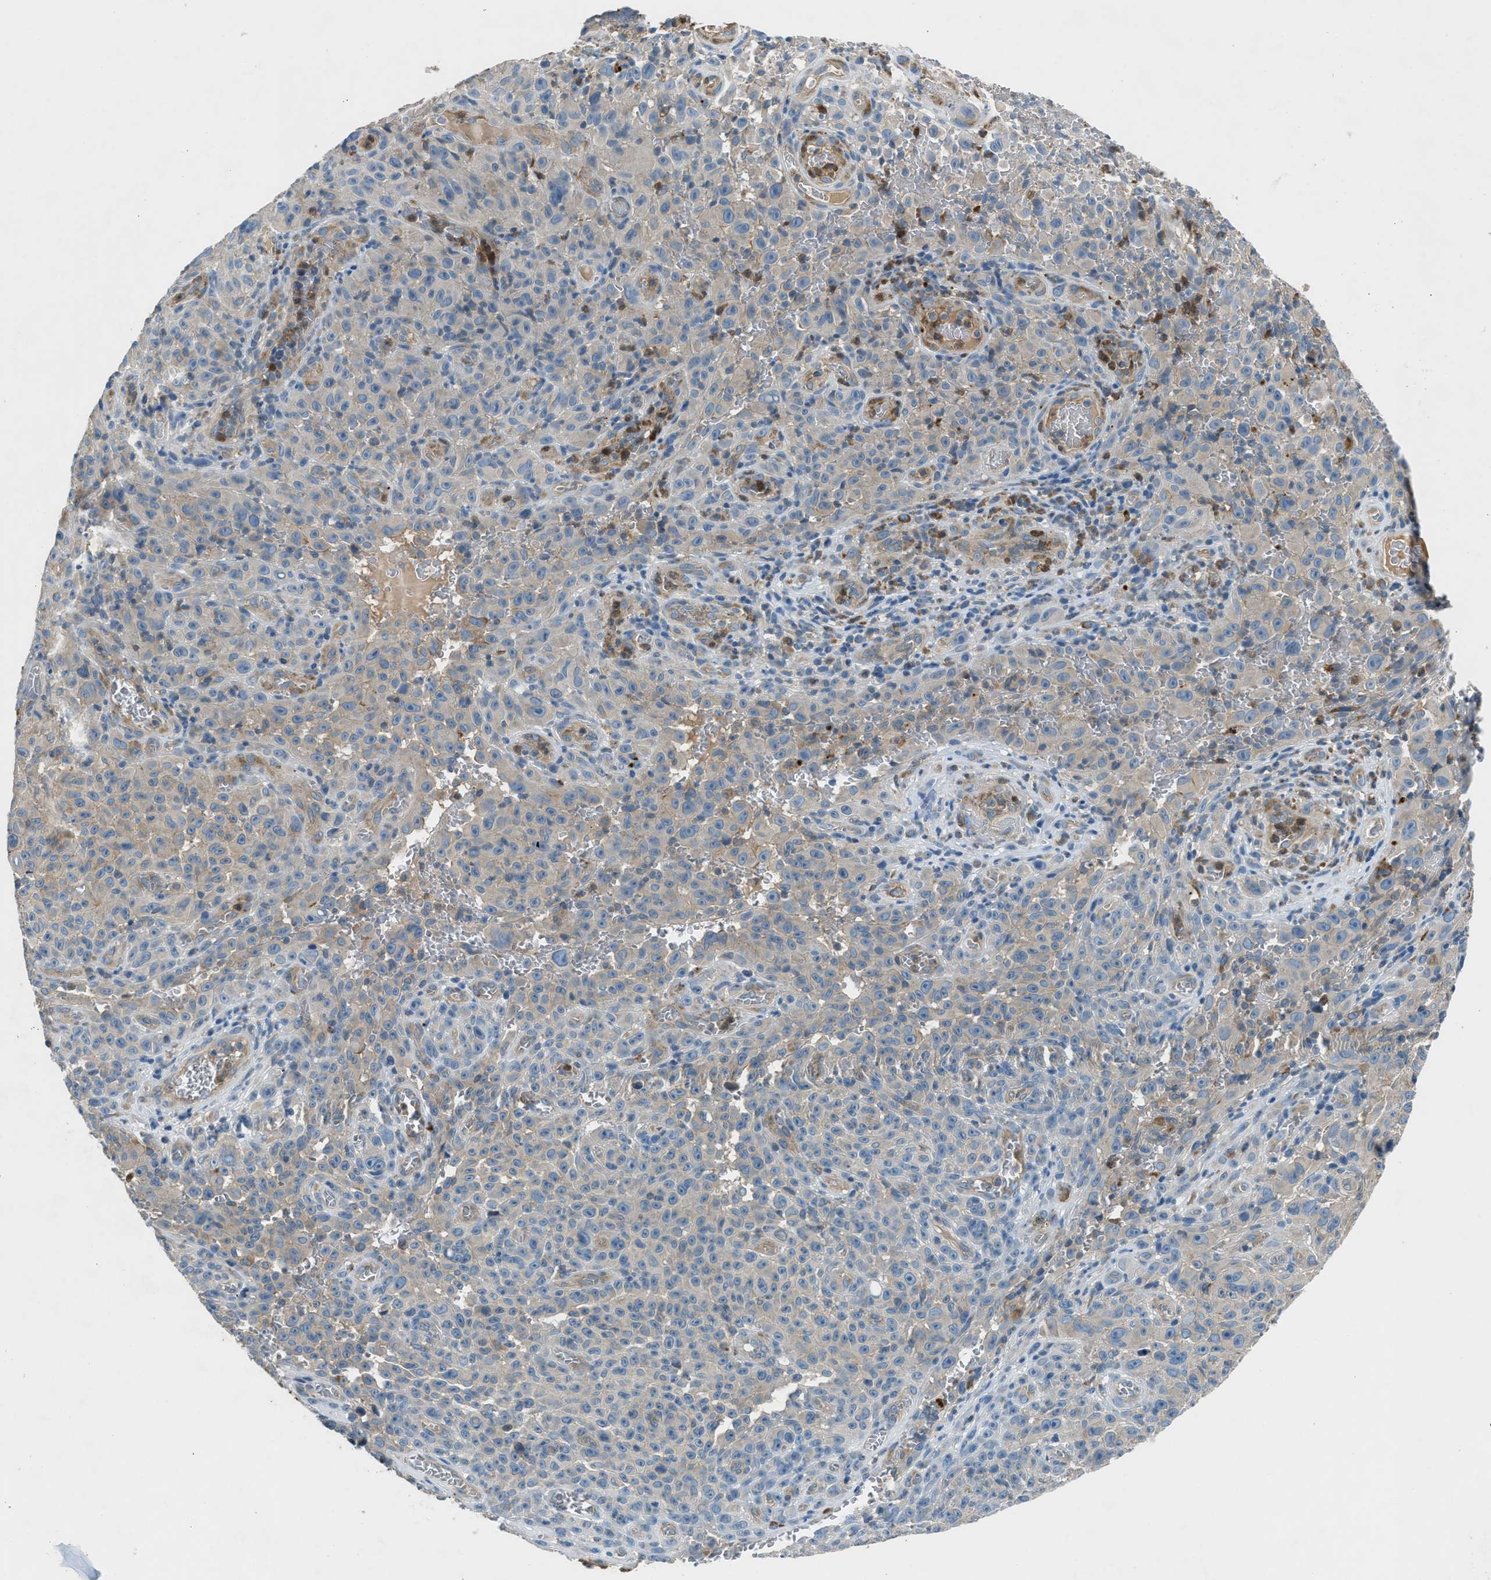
{"staining": {"intensity": "weak", "quantity": "<25%", "location": "cytoplasmic/membranous"}, "tissue": "melanoma", "cell_type": "Tumor cells", "image_type": "cancer", "snomed": [{"axis": "morphology", "description": "Malignant melanoma, NOS"}, {"axis": "topography", "description": "Skin"}], "caption": "A histopathology image of malignant melanoma stained for a protein exhibits no brown staining in tumor cells.", "gene": "BMP1", "patient": {"sex": "female", "age": 82}}